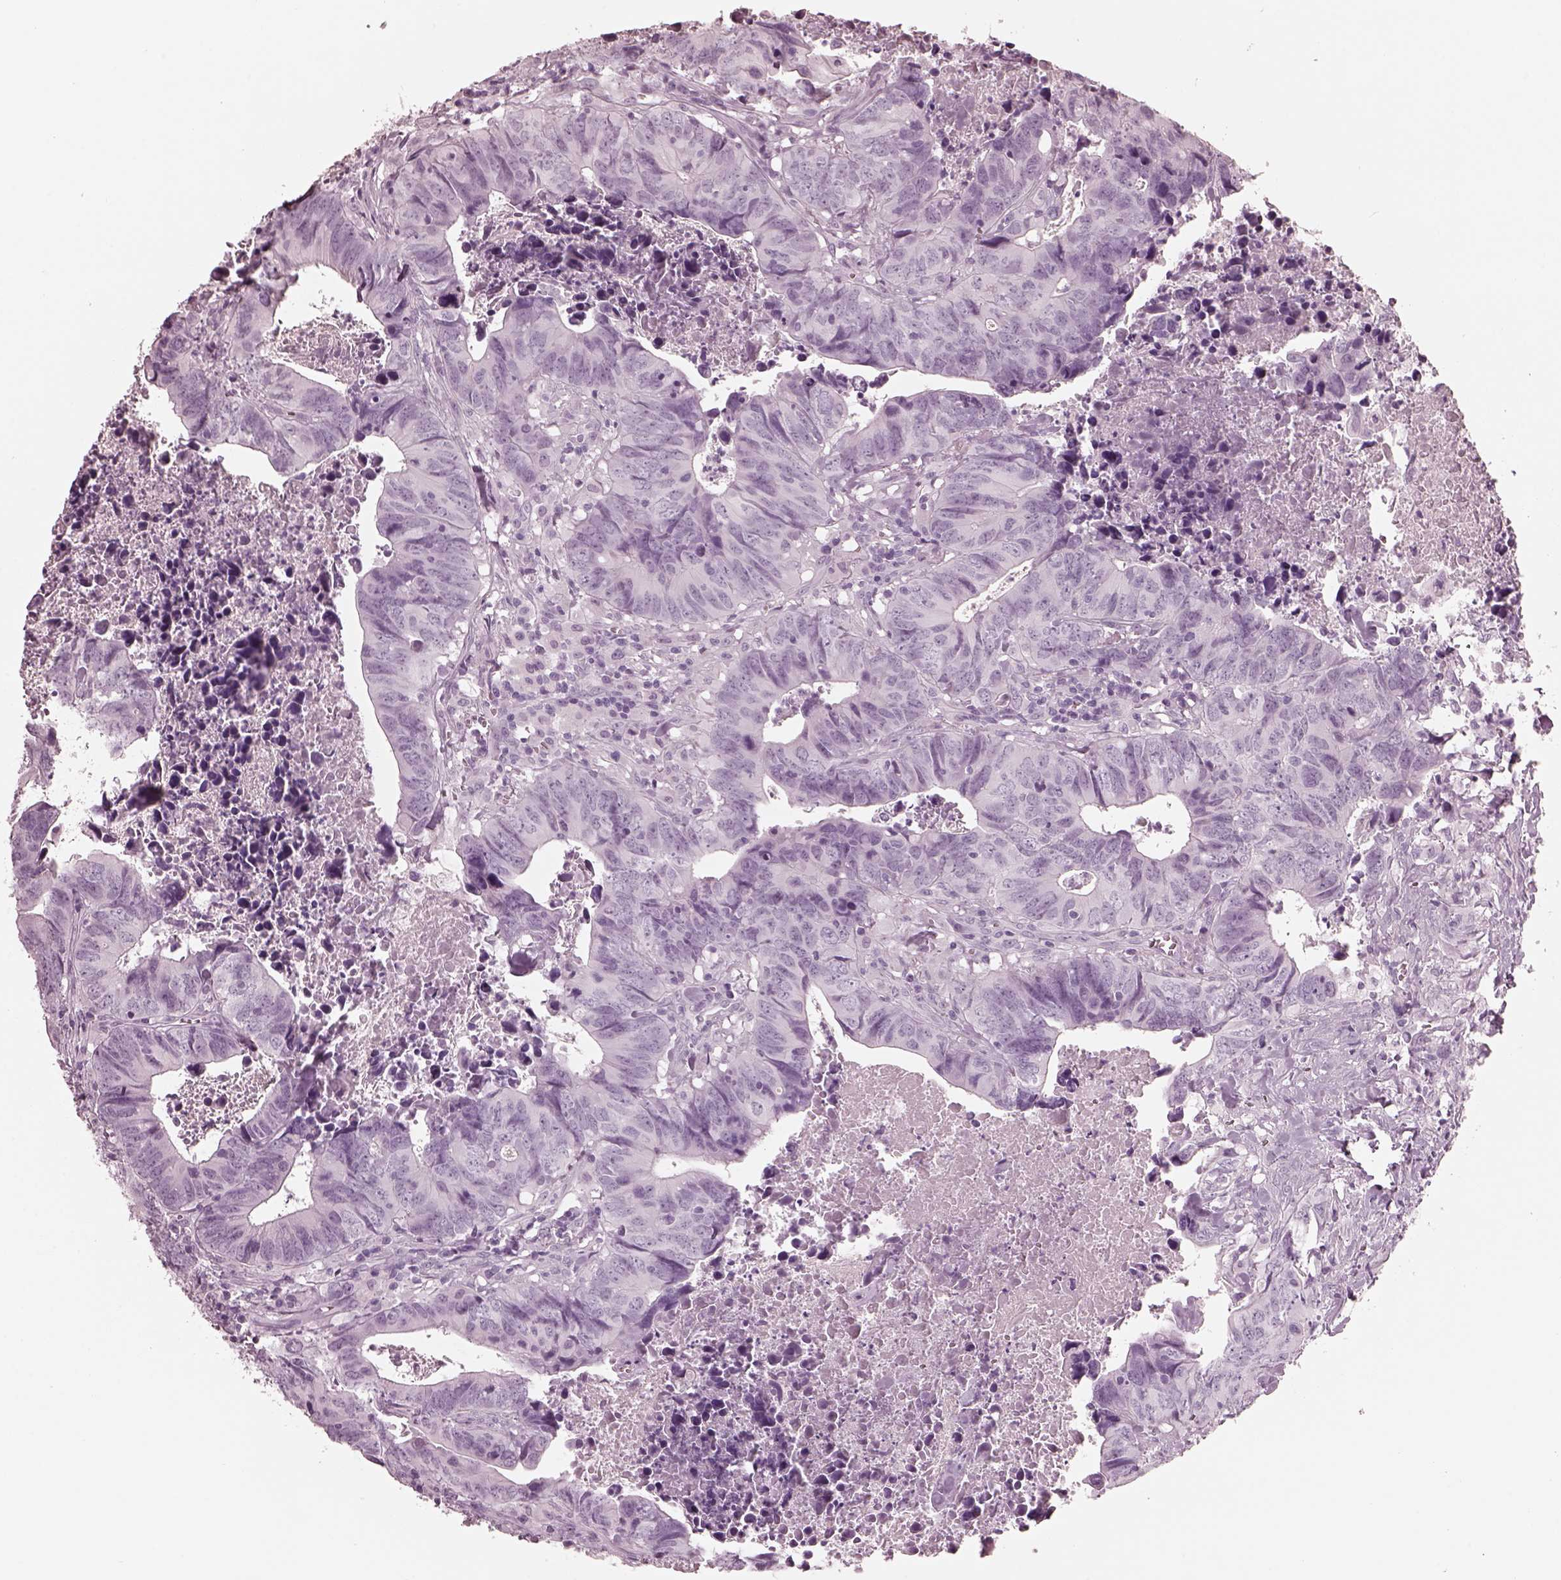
{"staining": {"intensity": "negative", "quantity": "none", "location": "none"}, "tissue": "colorectal cancer", "cell_type": "Tumor cells", "image_type": "cancer", "snomed": [{"axis": "morphology", "description": "Adenocarcinoma, NOS"}, {"axis": "topography", "description": "Colon"}], "caption": "DAB (3,3'-diaminobenzidine) immunohistochemical staining of colorectal cancer (adenocarcinoma) shows no significant staining in tumor cells.", "gene": "FABP9", "patient": {"sex": "female", "age": 82}}